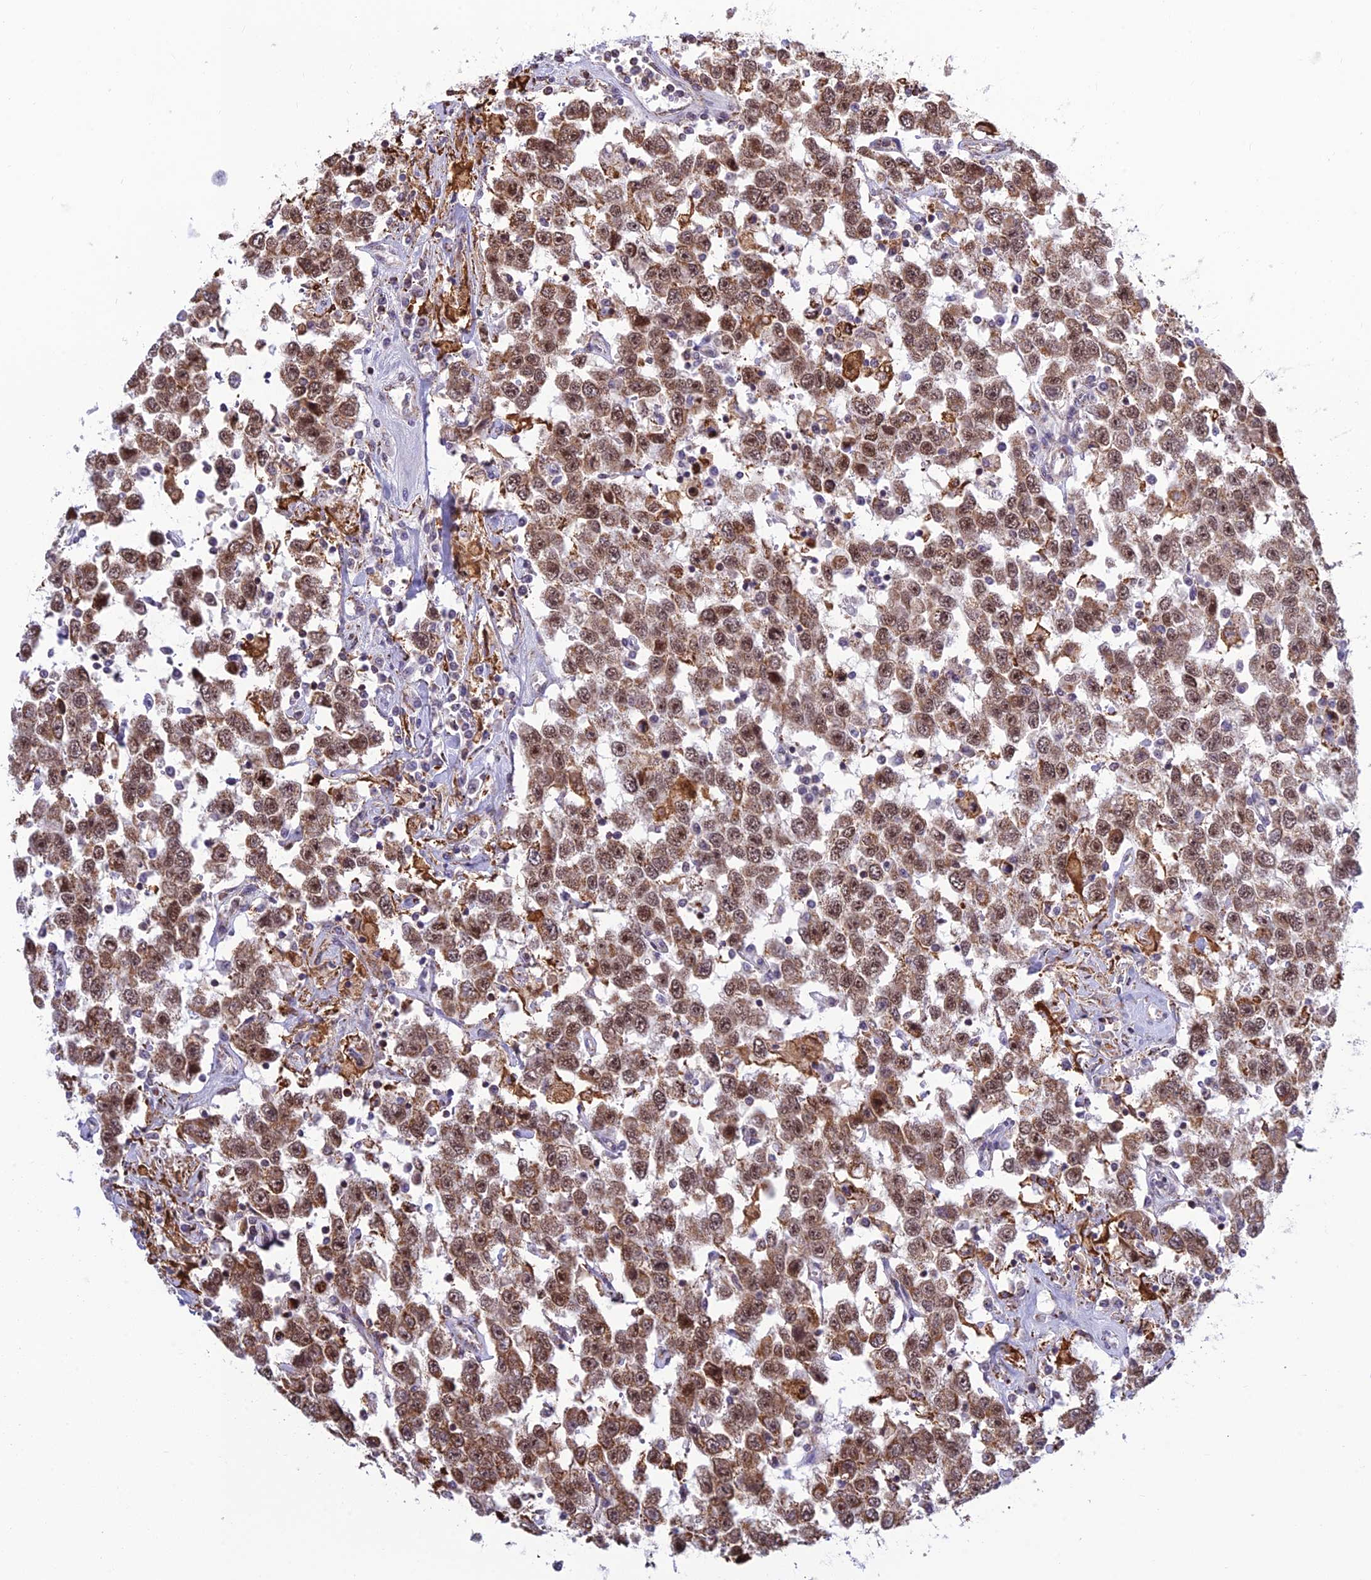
{"staining": {"intensity": "moderate", "quantity": ">75%", "location": "cytoplasmic/membranous,nuclear"}, "tissue": "testis cancer", "cell_type": "Tumor cells", "image_type": "cancer", "snomed": [{"axis": "morphology", "description": "Seminoma, NOS"}, {"axis": "topography", "description": "Testis"}], "caption": "Tumor cells show medium levels of moderate cytoplasmic/membranous and nuclear positivity in about >75% of cells in human seminoma (testis).", "gene": "POLR1G", "patient": {"sex": "male", "age": 41}}